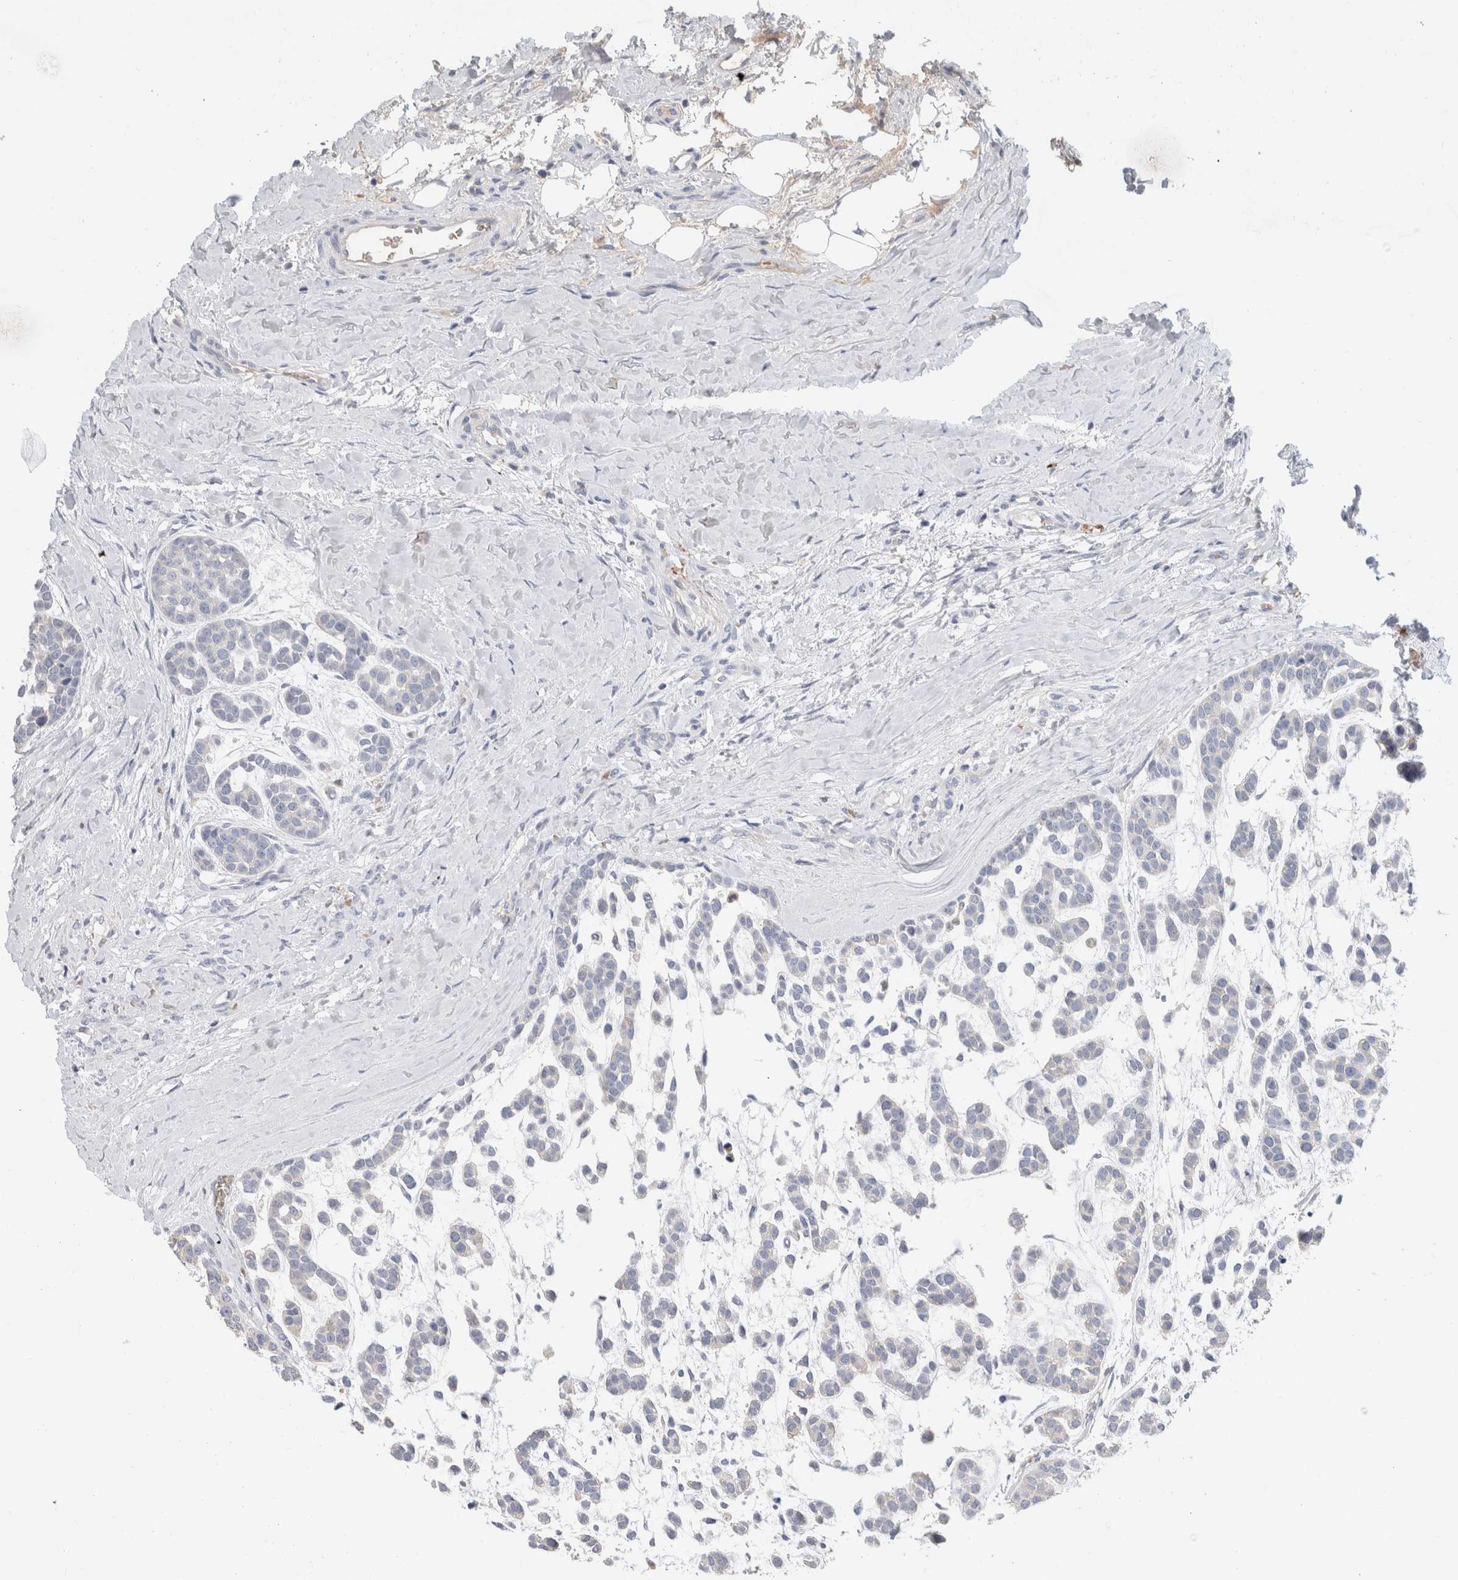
{"staining": {"intensity": "negative", "quantity": "none", "location": "none"}, "tissue": "head and neck cancer", "cell_type": "Tumor cells", "image_type": "cancer", "snomed": [{"axis": "morphology", "description": "Adenocarcinoma, NOS"}, {"axis": "morphology", "description": "Adenoma, NOS"}, {"axis": "topography", "description": "Head-Neck"}], "caption": "Immunohistochemical staining of human adenocarcinoma (head and neck) reveals no significant staining in tumor cells.", "gene": "CA1", "patient": {"sex": "female", "age": 55}}